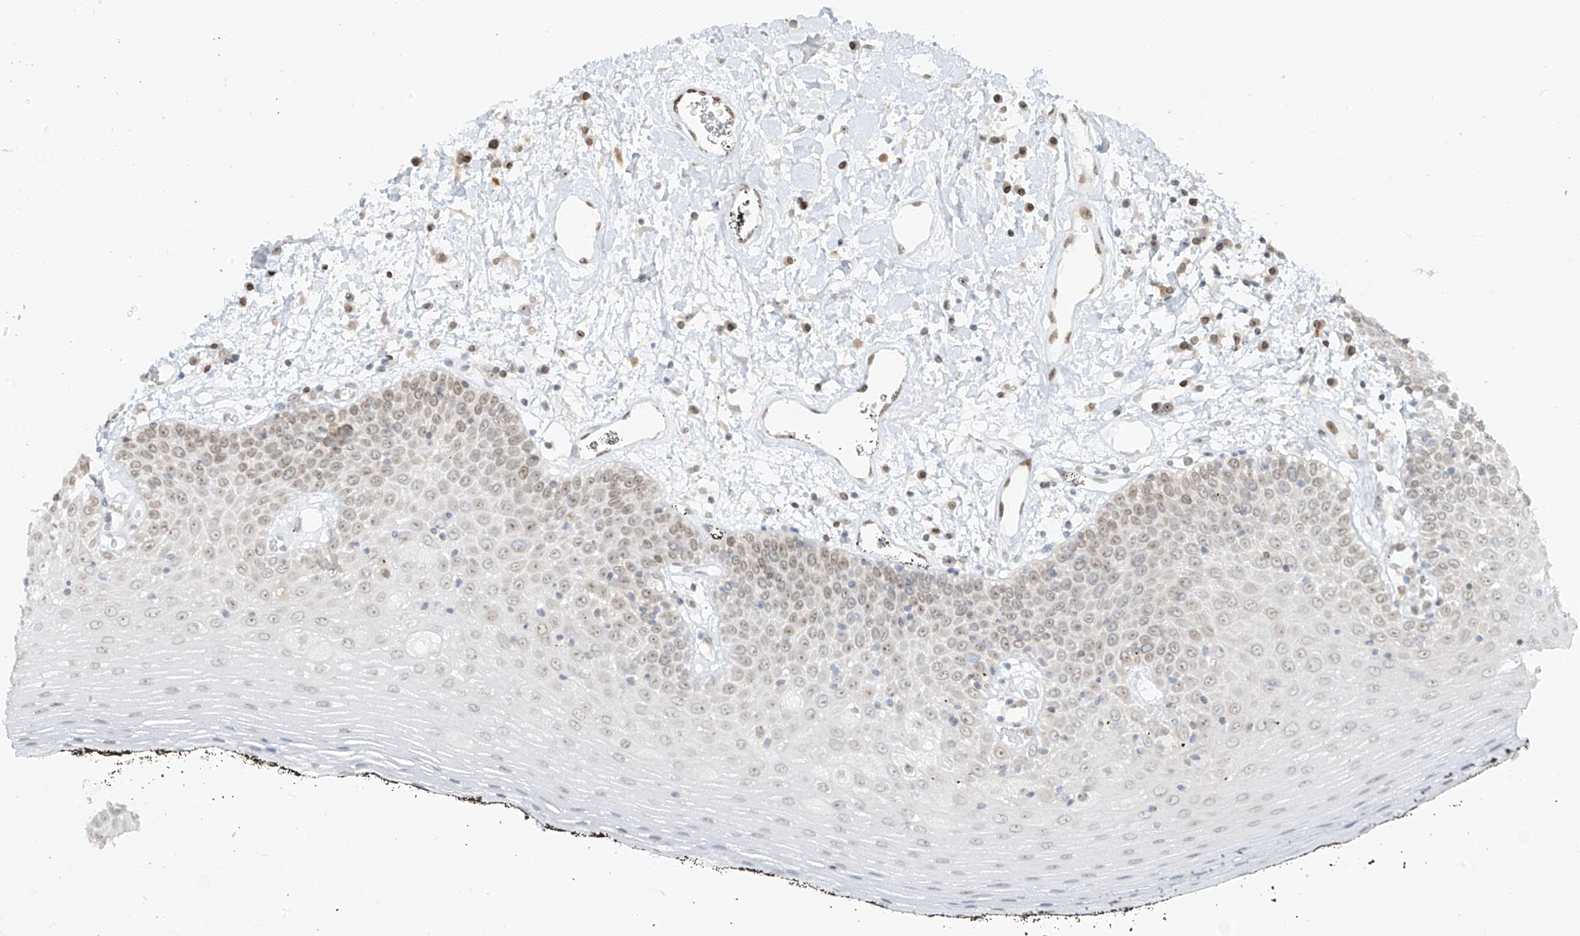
{"staining": {"intensity": "weak", "quantity": "25%-75%", "location": "nuclear"}, "tissue": "oral mucosa", "cell_type": "Squamous epithelial cells", "image_type": "normal", "snomed": [{"axis": "morphology", "description": "Normal tissue, NOS"}, {"axis": "topography", "description": "Oral tissue"}], "caption": "Immunohistochemical staining of benign oral mucosa exhibits weak nuclear protein expression in approximately 25%-75% of squamous epithelial cells.", "gene": "SAMD15", "patient": {"sex": "male", "age": 74}}